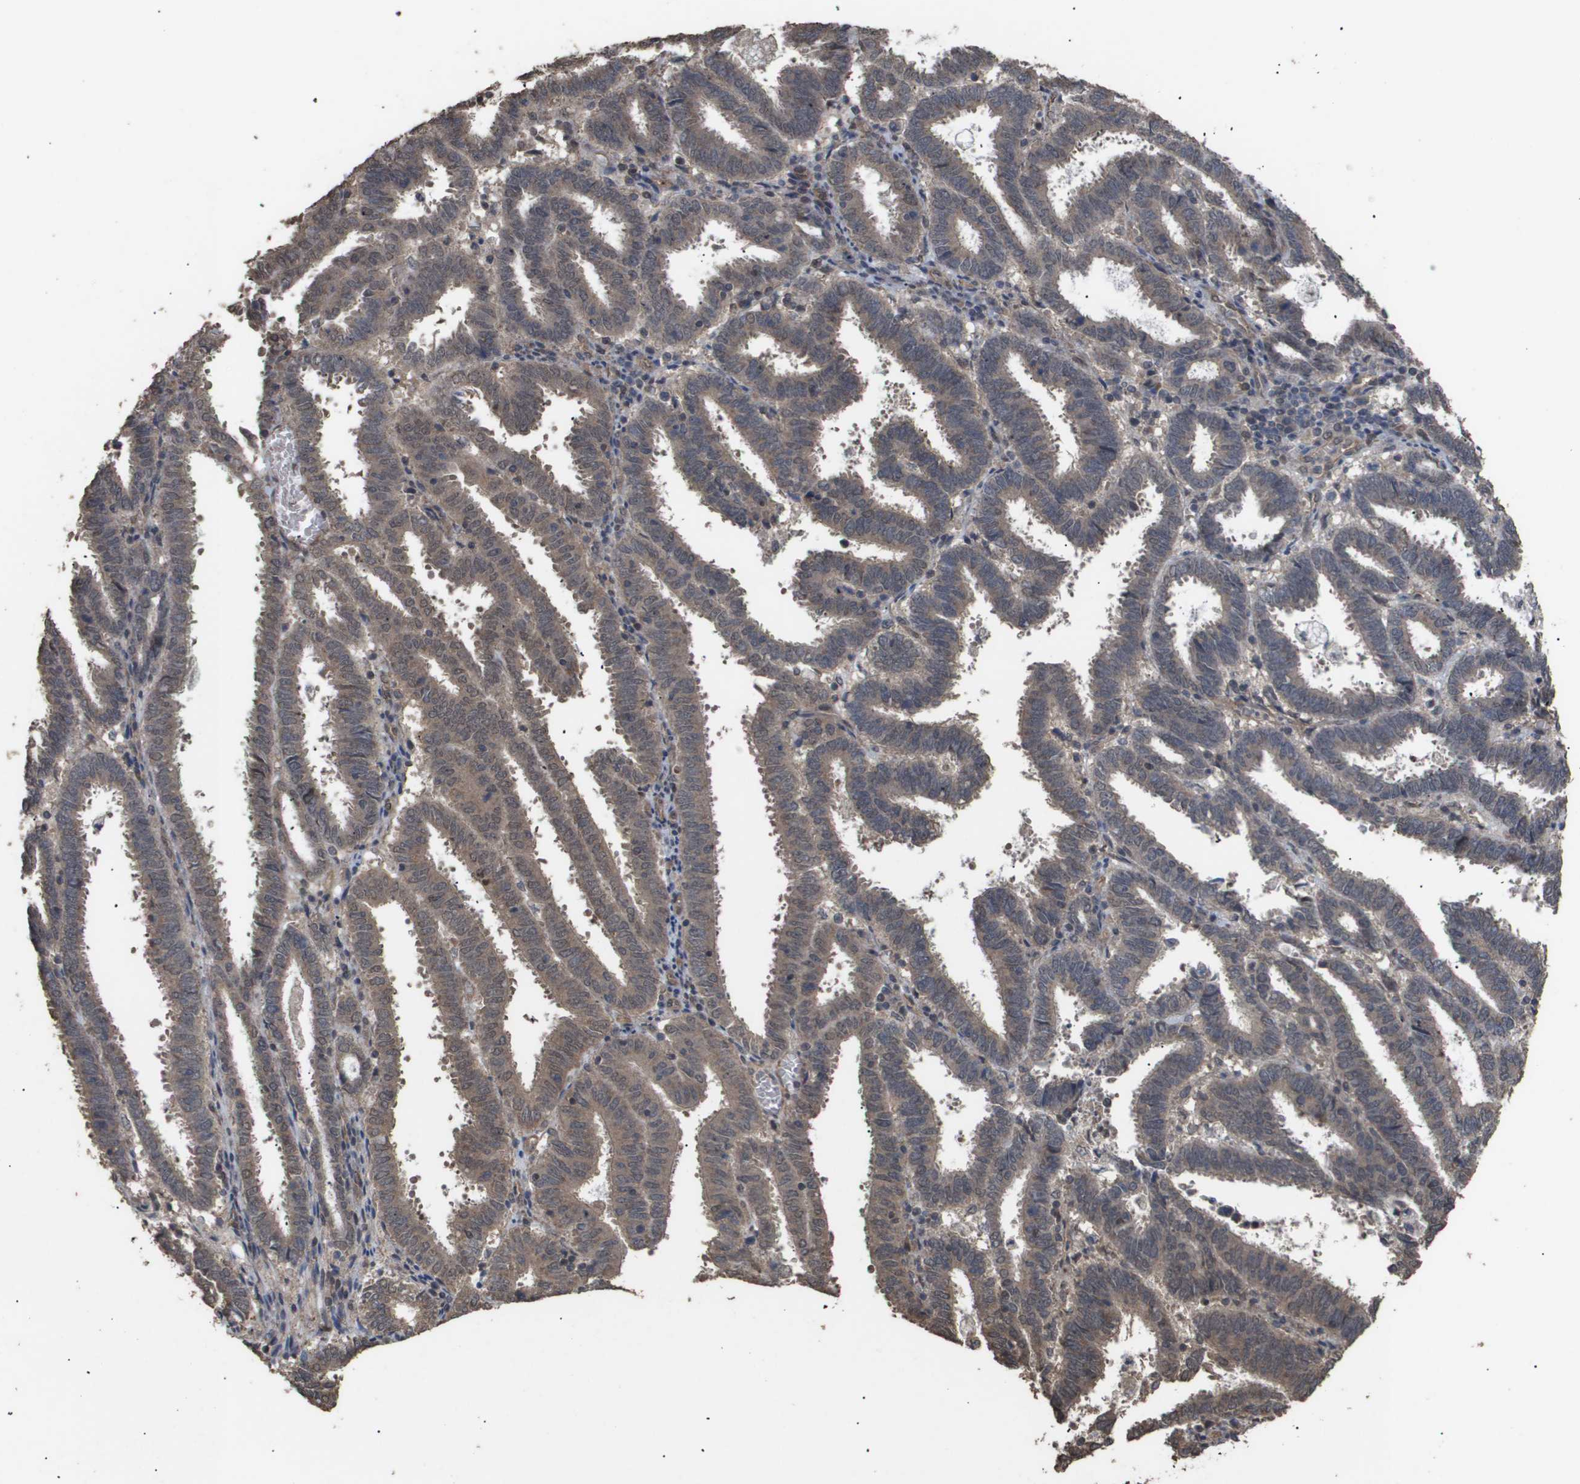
{"staining": {"intensity": "moderate", "quantity": ">75%", "location": "cytoplasmic/membranous"}, "tissue": "endometrial cancer", "cell_type": "Tumor cells", "image_type": "cancer", "snomed": [{"axis": "morphology", "description": "Adenocarcinoma, NOS"}, {"axis": "topography", "description": "Uterus"}], "caption": "This is an image of immunohistochemistry (IHC) staining of adenocarcinoma (endometrial), which shows moderate staining in the cytoplasmic/membranous of tumor cells.", "gene": "CUL5", "patient": {"sex": "female", "age": 83}}